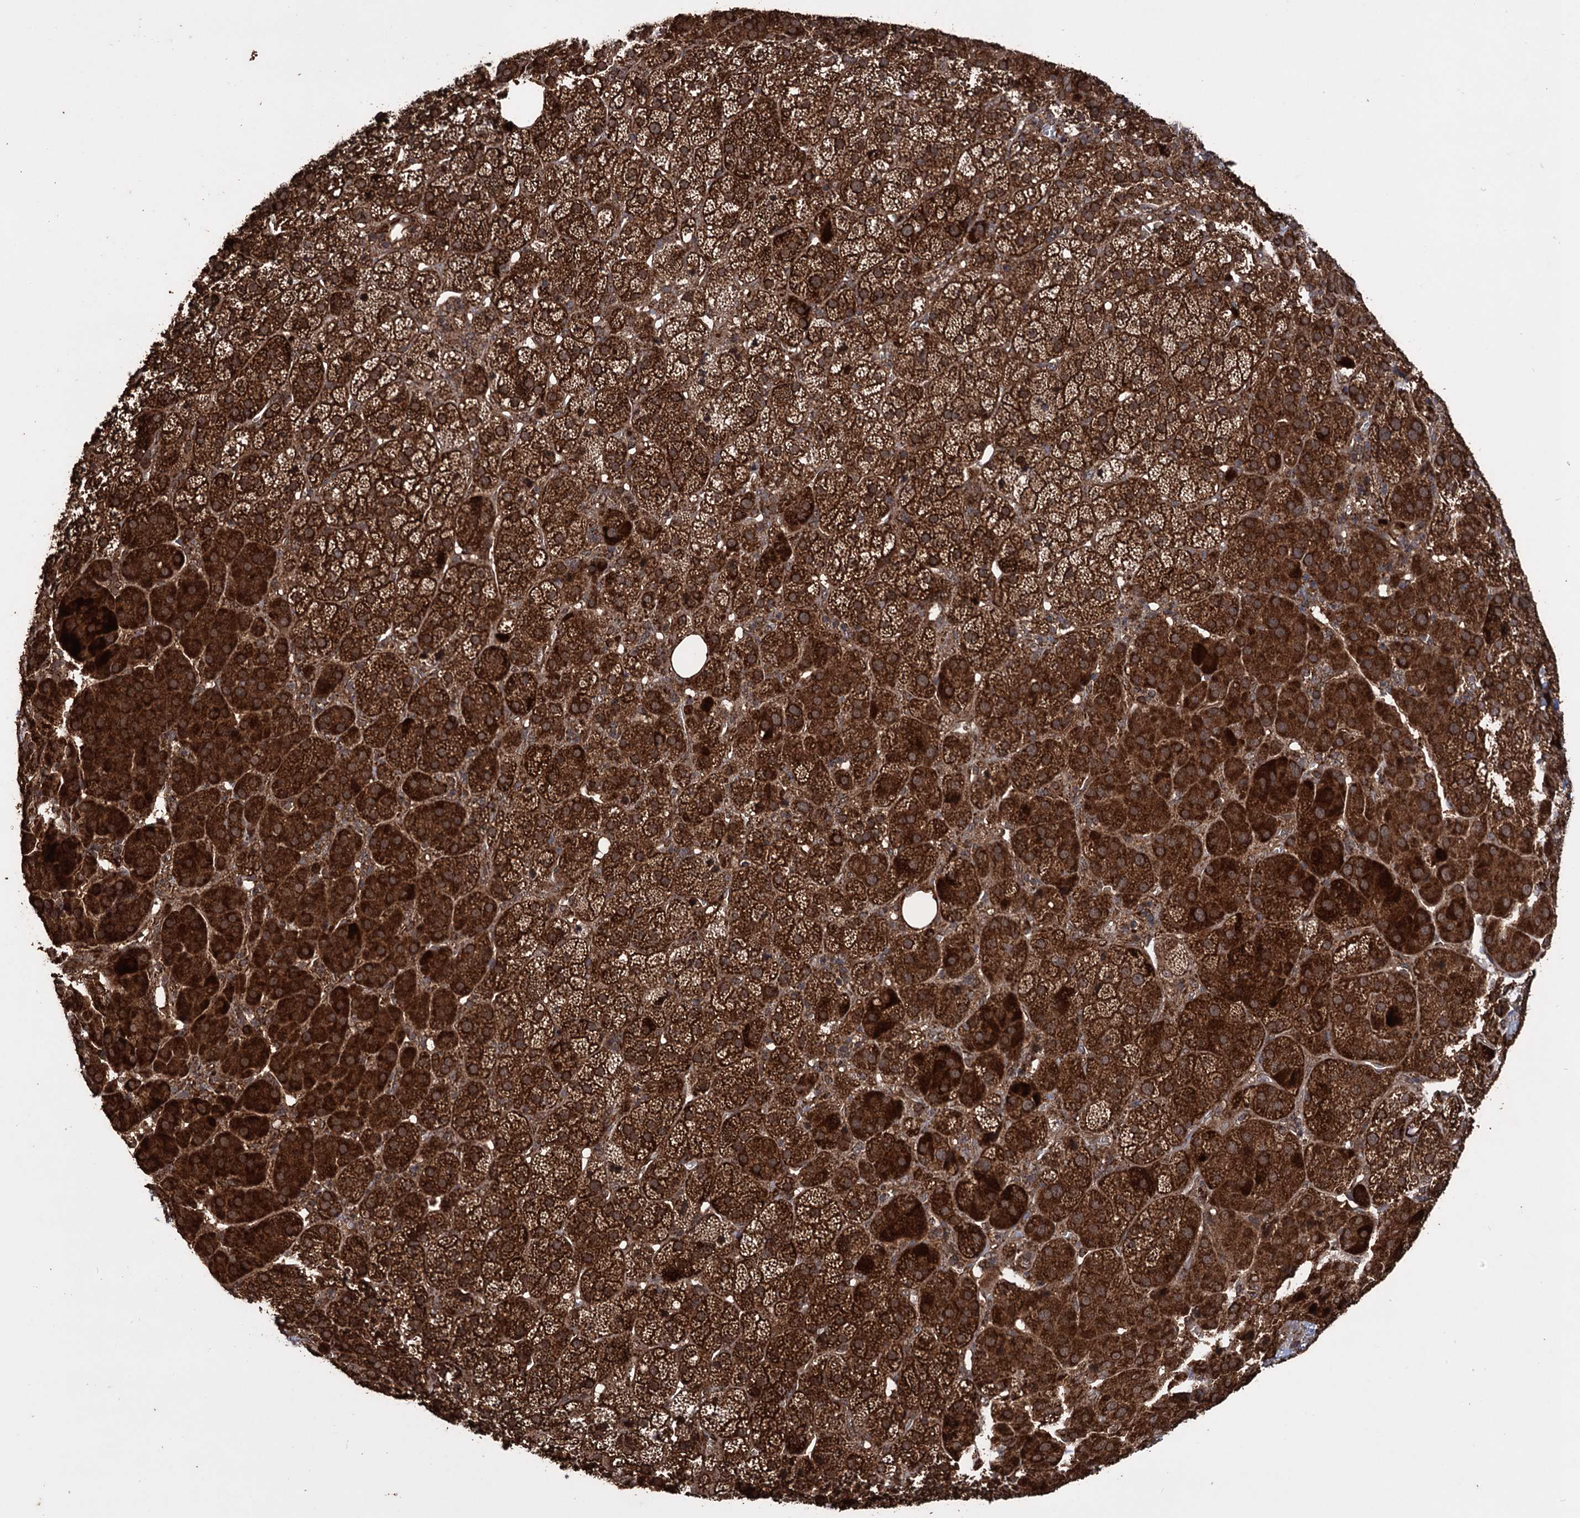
{"staining": {"intensity": "strong", "quantity": ">75%", "location": "cytoplasmic/membranous"}, "tissue": "adrenal gland", "cell_type": "Glandular cells", "image_type": "normal", "snomed": [{"axis": "morphology", "description": "Normal tissue, NOS"}, {"axis": "topography", "description": "Adrenal gland"}], "caption": "Protein expression analysis of unremarkable human adrenal gland reveals strong cytoplasmic/membranous expression in approximately >75% of glandular cells.", "gene": "IPO4", "patient": {"sex": "female", "age": 57}}